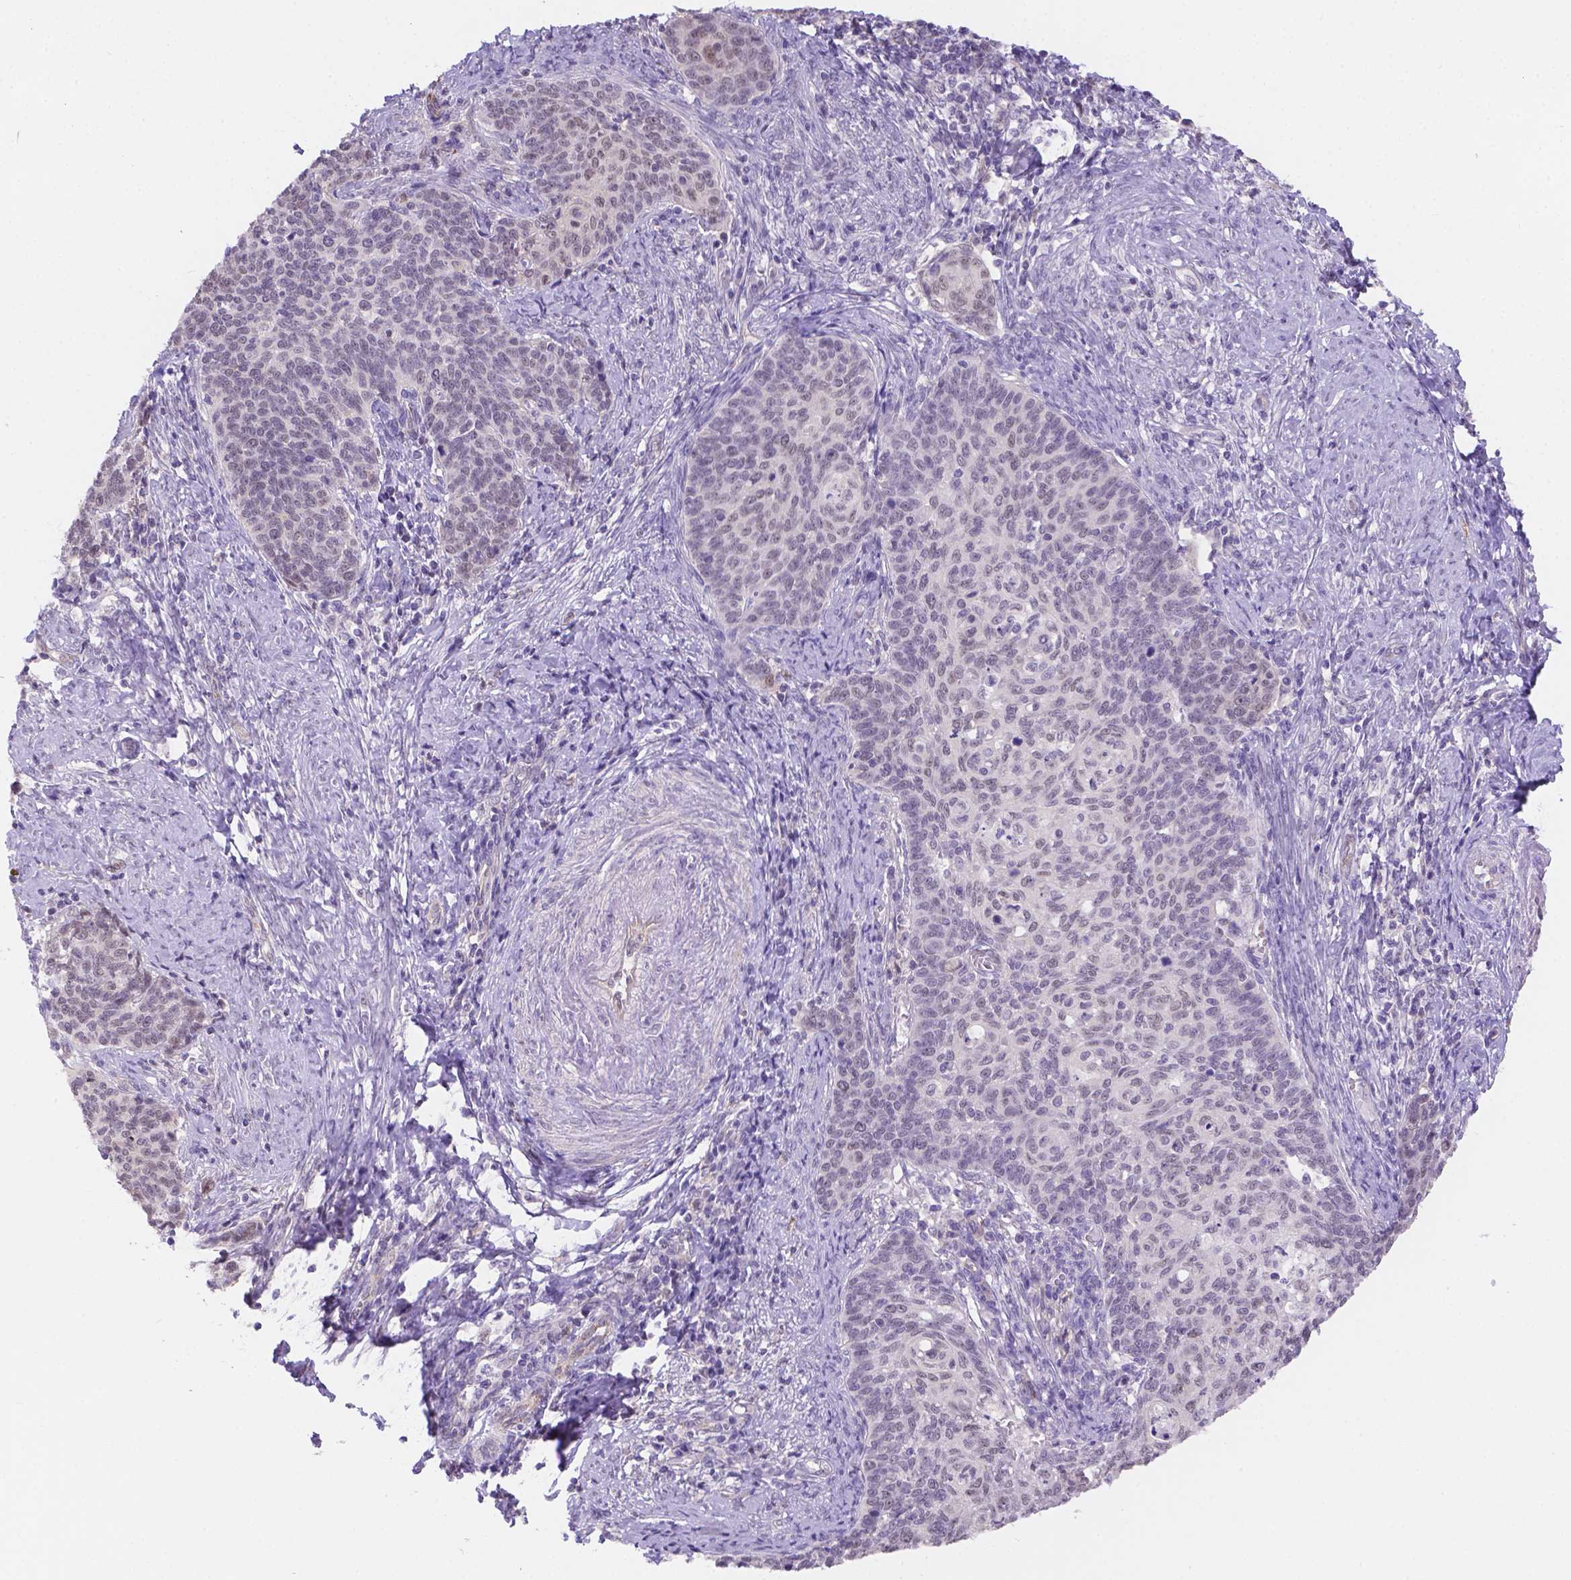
{"staining": {"intensity": "negative", "quantity": "none", "location": "none"}, "tissue": "cervical cancer", "cell_type": "Tumor cells", "image_type": "cancer", "snomed": [{"axis": "morphology", "description": "Normal tissue, NOS"}, {"axis": "morphology", "description": "Squamous cell carcinoma, NOS"}, {"axis": "topography", "description": "Cervix"}], "caption": "Protein analysis of squamous cell carcinoma (cervical) displays no significant expression in tumor cells.", "gene": "NXPE2", "patient": {"sex": "female", "age": 39}}